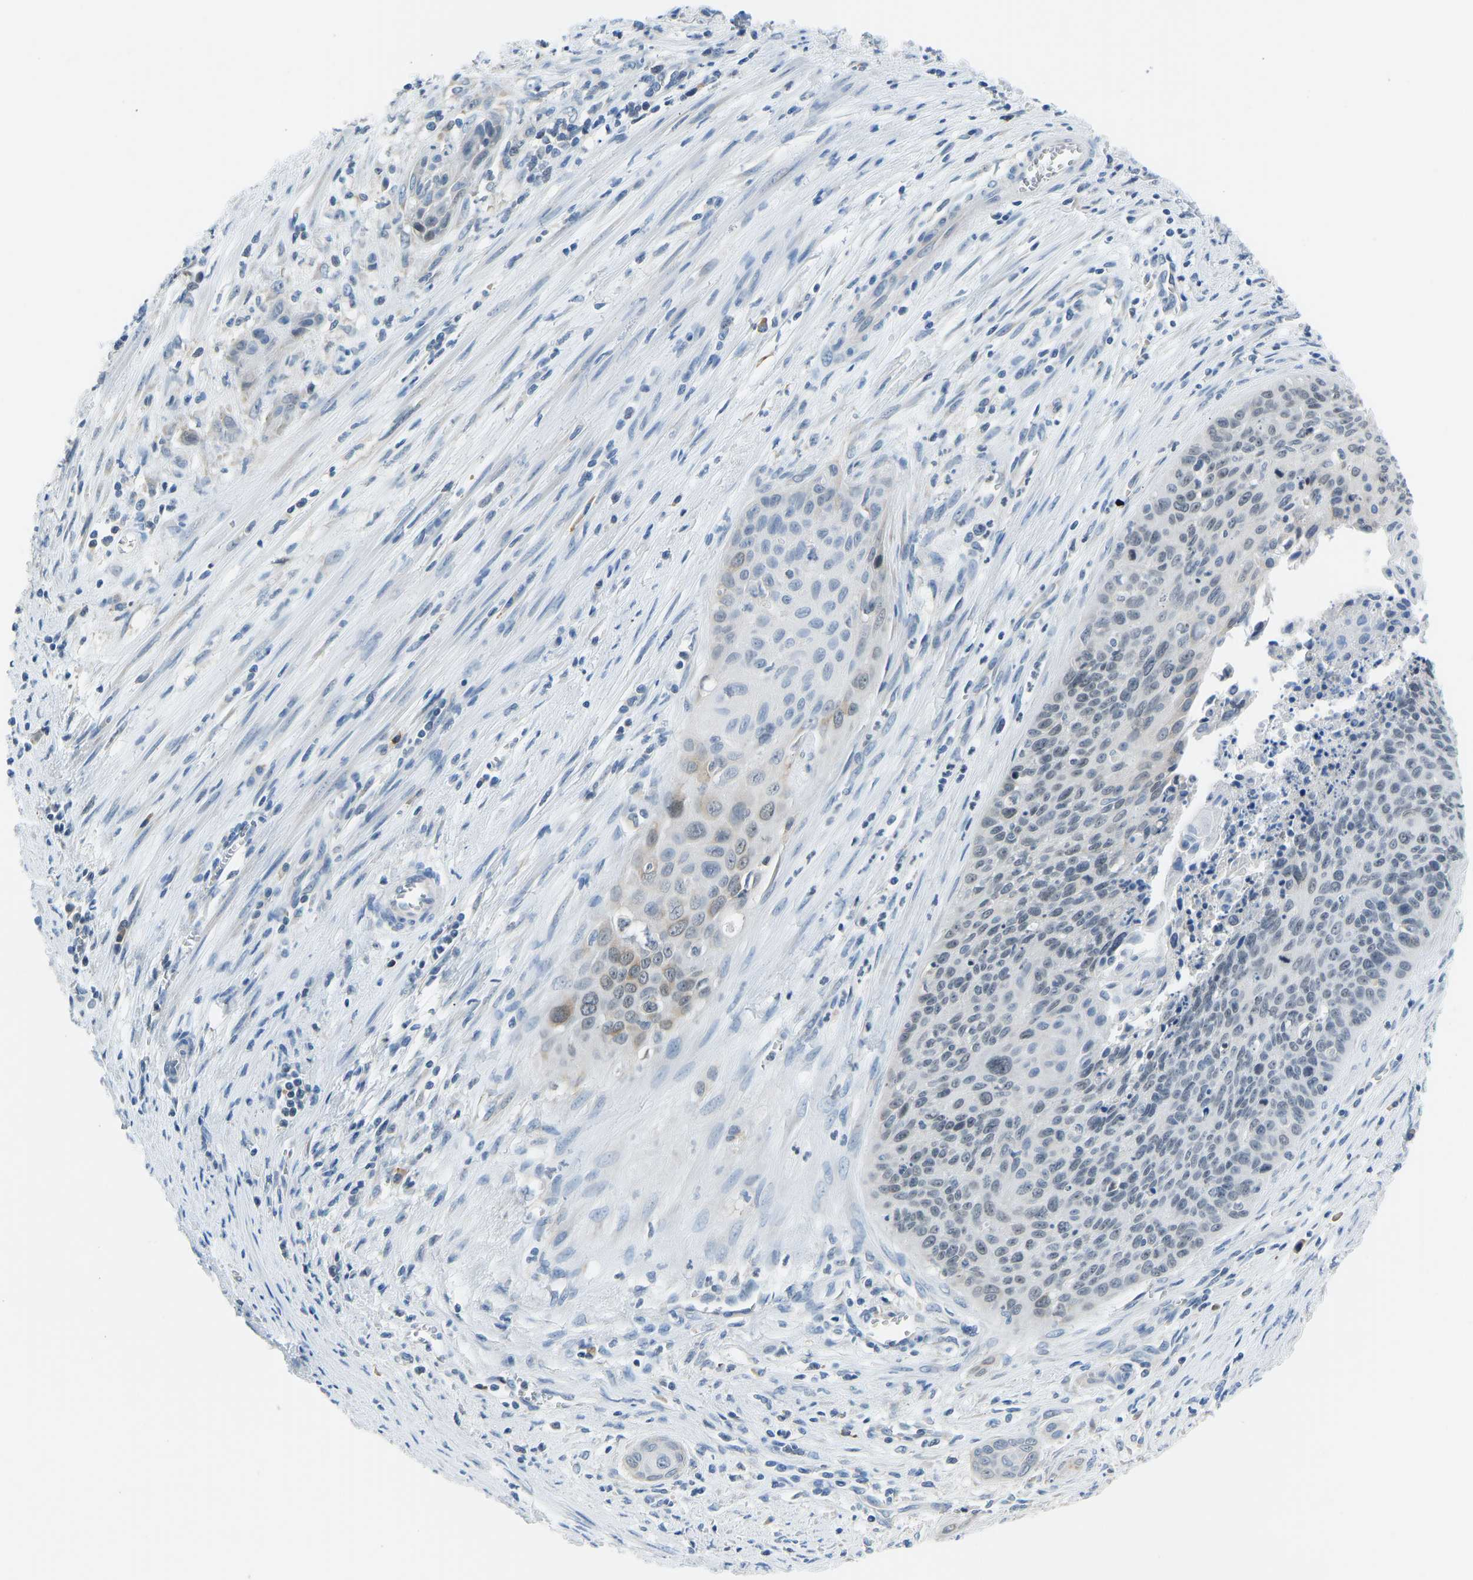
{"staining": {"intensity": "weak", "quantity": "<25%", "location": "cytoplasmic/membranous"}, "tissue": "cervical cancer", "cell_type": "Tumor cells", "image_type": "cancer", "snomed": [{"axis": "morphology", "description": "Squamous cell carcinoma, NOS"}, {"axis": "topography", "description": "Cervix"}], "caption": "IHC of human squamous cell carcinoma (cervical) reveals no expression in tumor cells. (Stains: DAB immunohistochemistry (IHC) with hematoxylin counter stain, Microscopy: brightfield microscopy at high magnification).", "gene": "VRK1", "patient": {"sex": "female", "age": 55}}